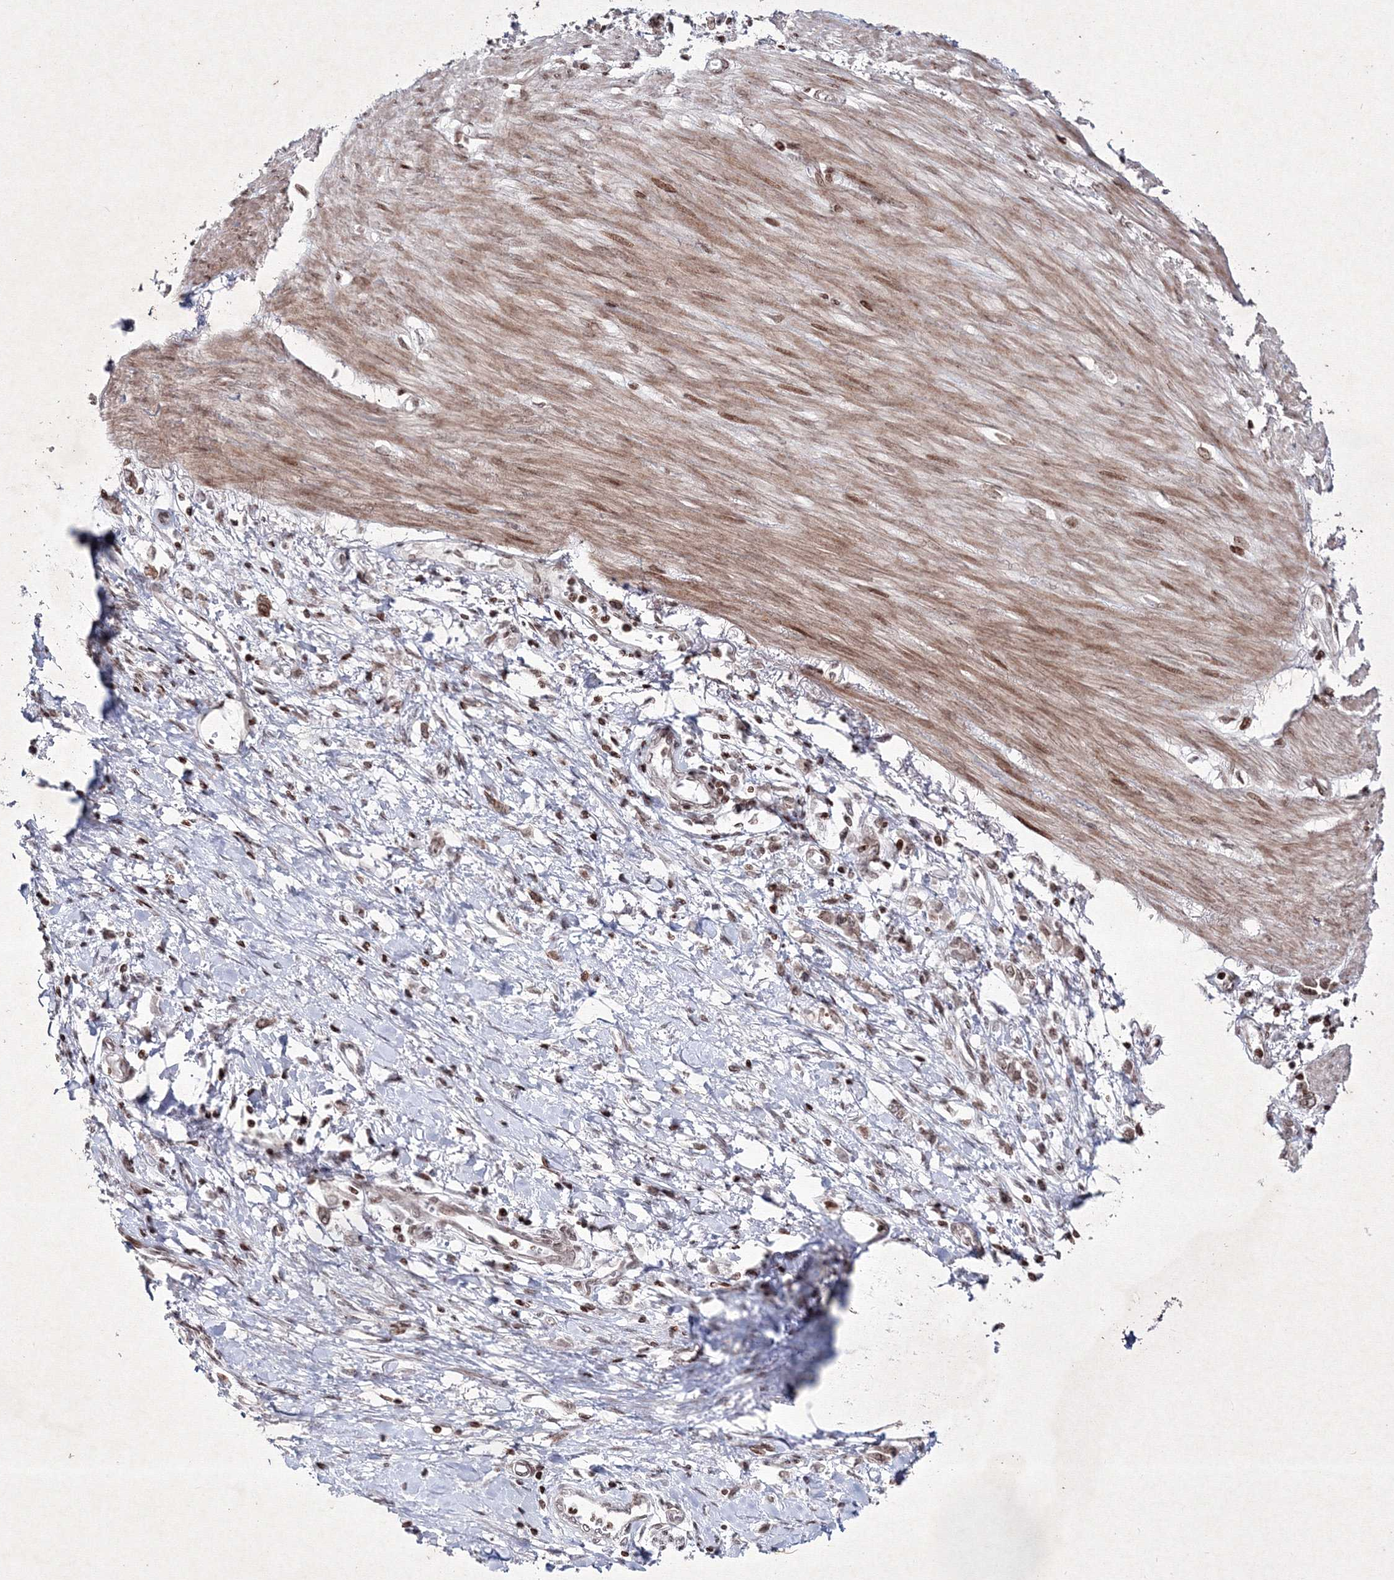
{"staining": {"intensity": "negative", "quantity": "none", "location": "none"}, "tissue": "stomach cancer", "cell_type": "Tumor cells", "image_type": "cancer", "snomed": [{"axis": "morphology", "description": "Adenocarcinoma, NOS"}, {"axis": "topography", "description": "Stomach"}], "caption": "DAB (3,3'-diaminobenzidine) immunohistochemical staining of human adenocarcinoma (stomach) displays no significant expression in tumor cells. The staining is performed using DAB (3,3'-diaminobenzidine) brown chromogen with nuclei counter-stained in using hematoxylin.", "gene": "SMIM29", "patient": {"sex": "female", "age": 76}}